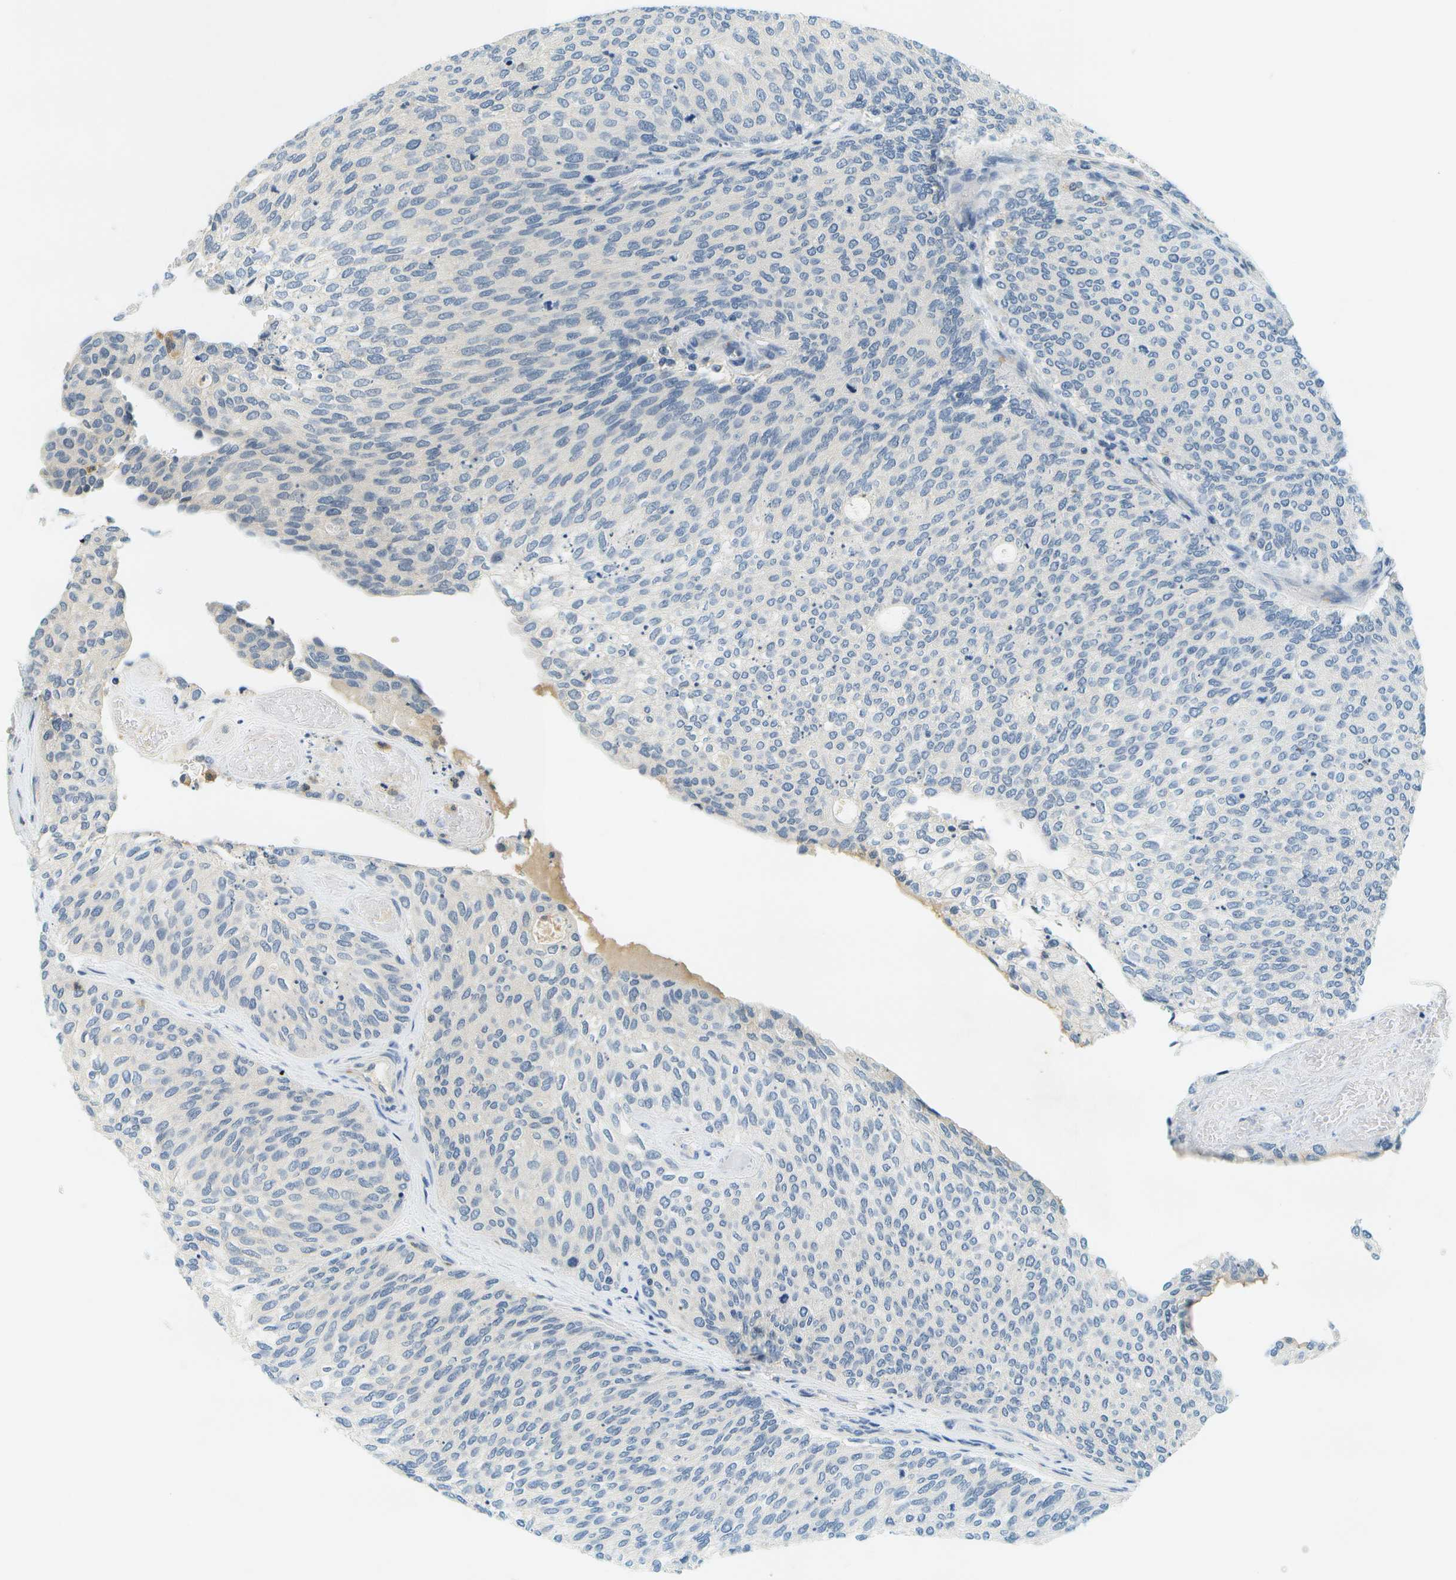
{"staining": {"intensity": "negative", "quantity": "none", "location": "none"}, "tissue": "urothelial cancer", "cell_type": "Tumor cells", "image_type": "cancer", "snomed": [{"axis": "morphology", "description": "Urothelial carcinoma, Low grade"}, {"axis": "topography", "description": "Urinary bladder"}], "caption": "DAB (3,3'-diaminobenzidine) immunohistochemical staining of low-grade urothelial carcinoma reveals no significant staining in tumor cells.", "gene": "RASGRP2", "patient": {"sex": "female", "age": 79}}